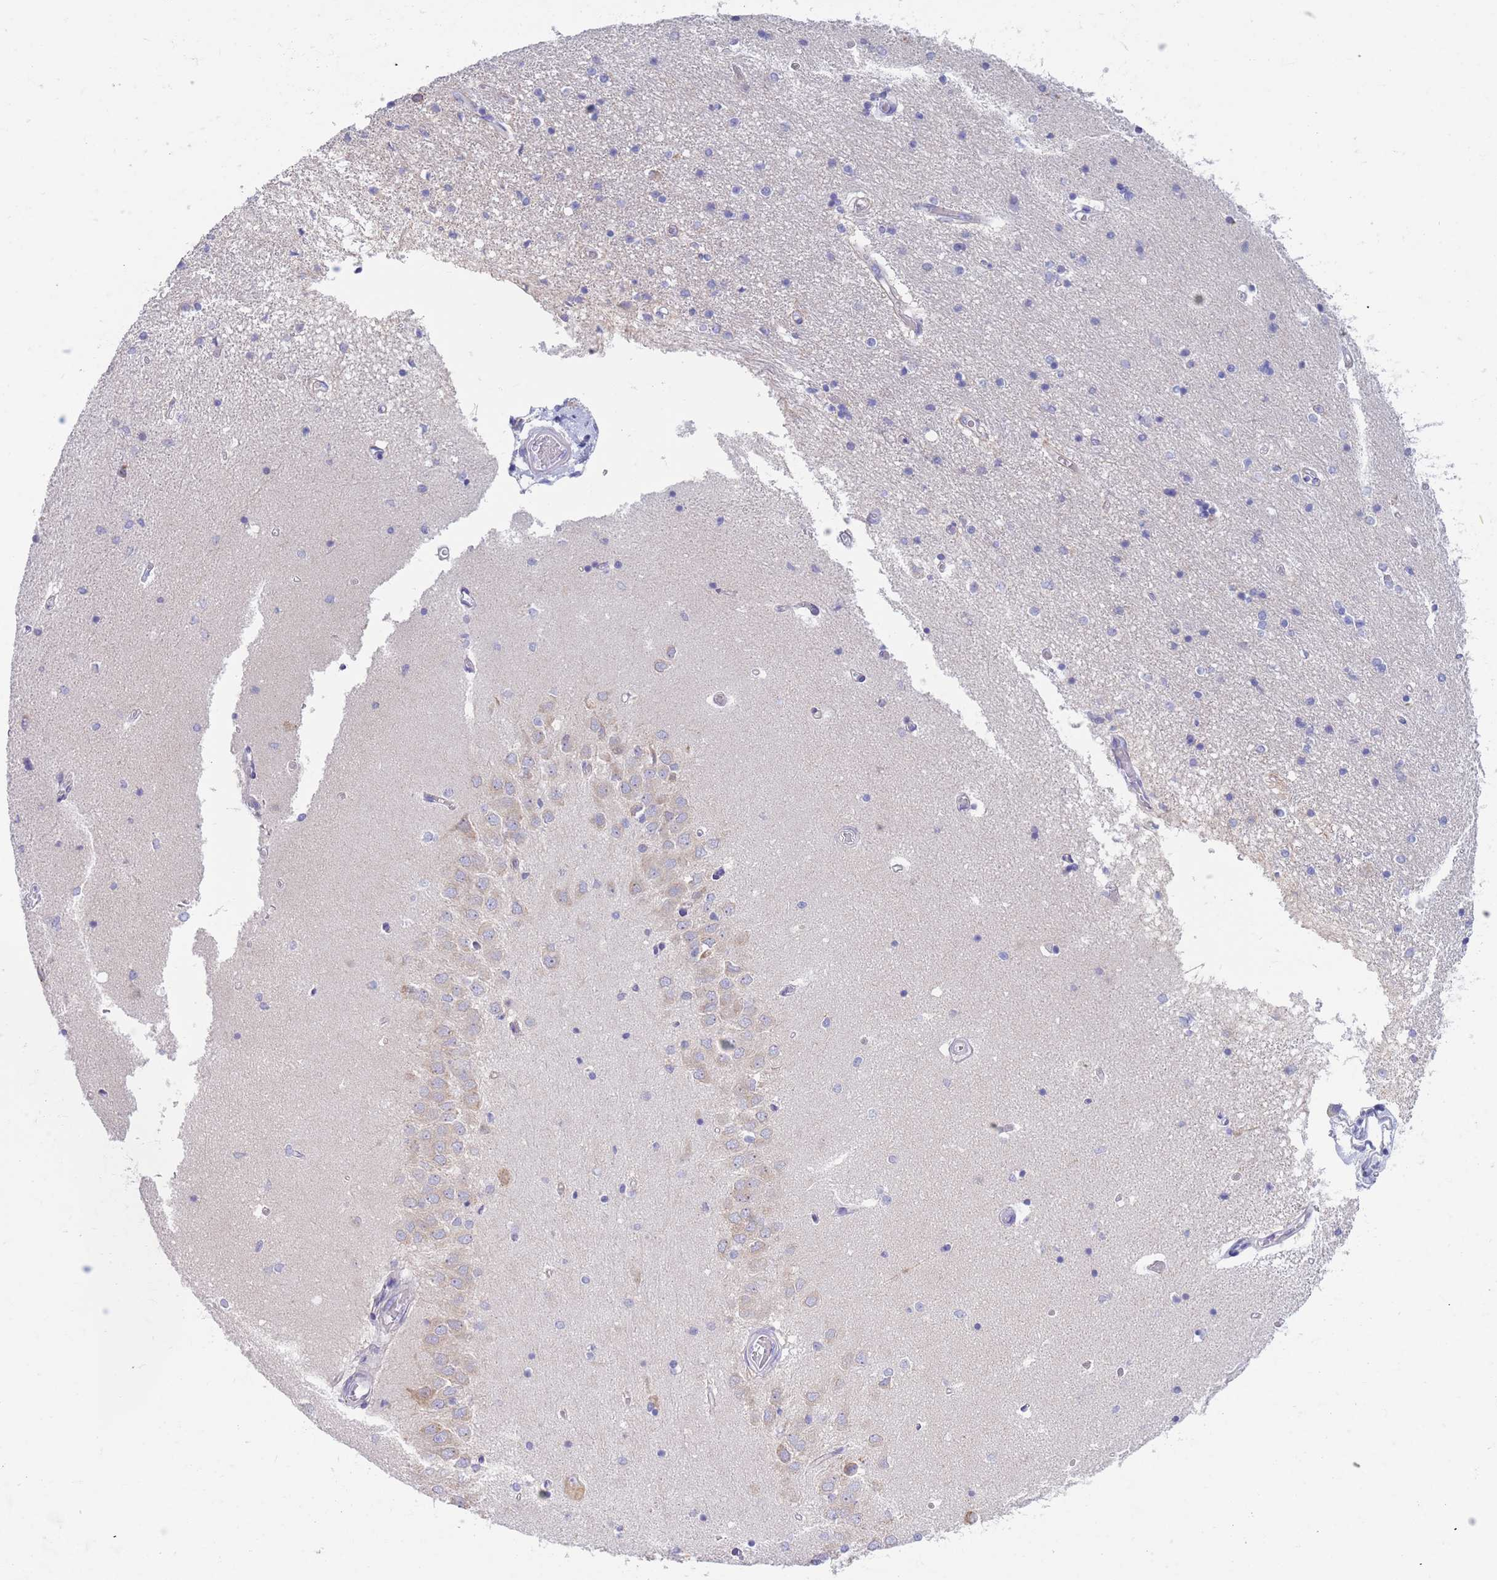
{"staining": {"intensity": "negative", "quantity": "none", "location": "none"}, "tissue": "hippocampus", "cell_type": "Glial cells", "image_type": "normal", "snomed": [{"axis": "morphology", "description": "Normal tissue, NOS"}, {"axis": "topography", "description": "Hippocampus"}], "caption": "Immunohistochemistry (IHC) image of unremarkable hippocampus: hippocampus stained with DAB (3,3'-diaminobenzidine) displays no significant protein staining in glial cells.", "gene": "CCDC149", "patient": {"sex": "male", "age": 45}}